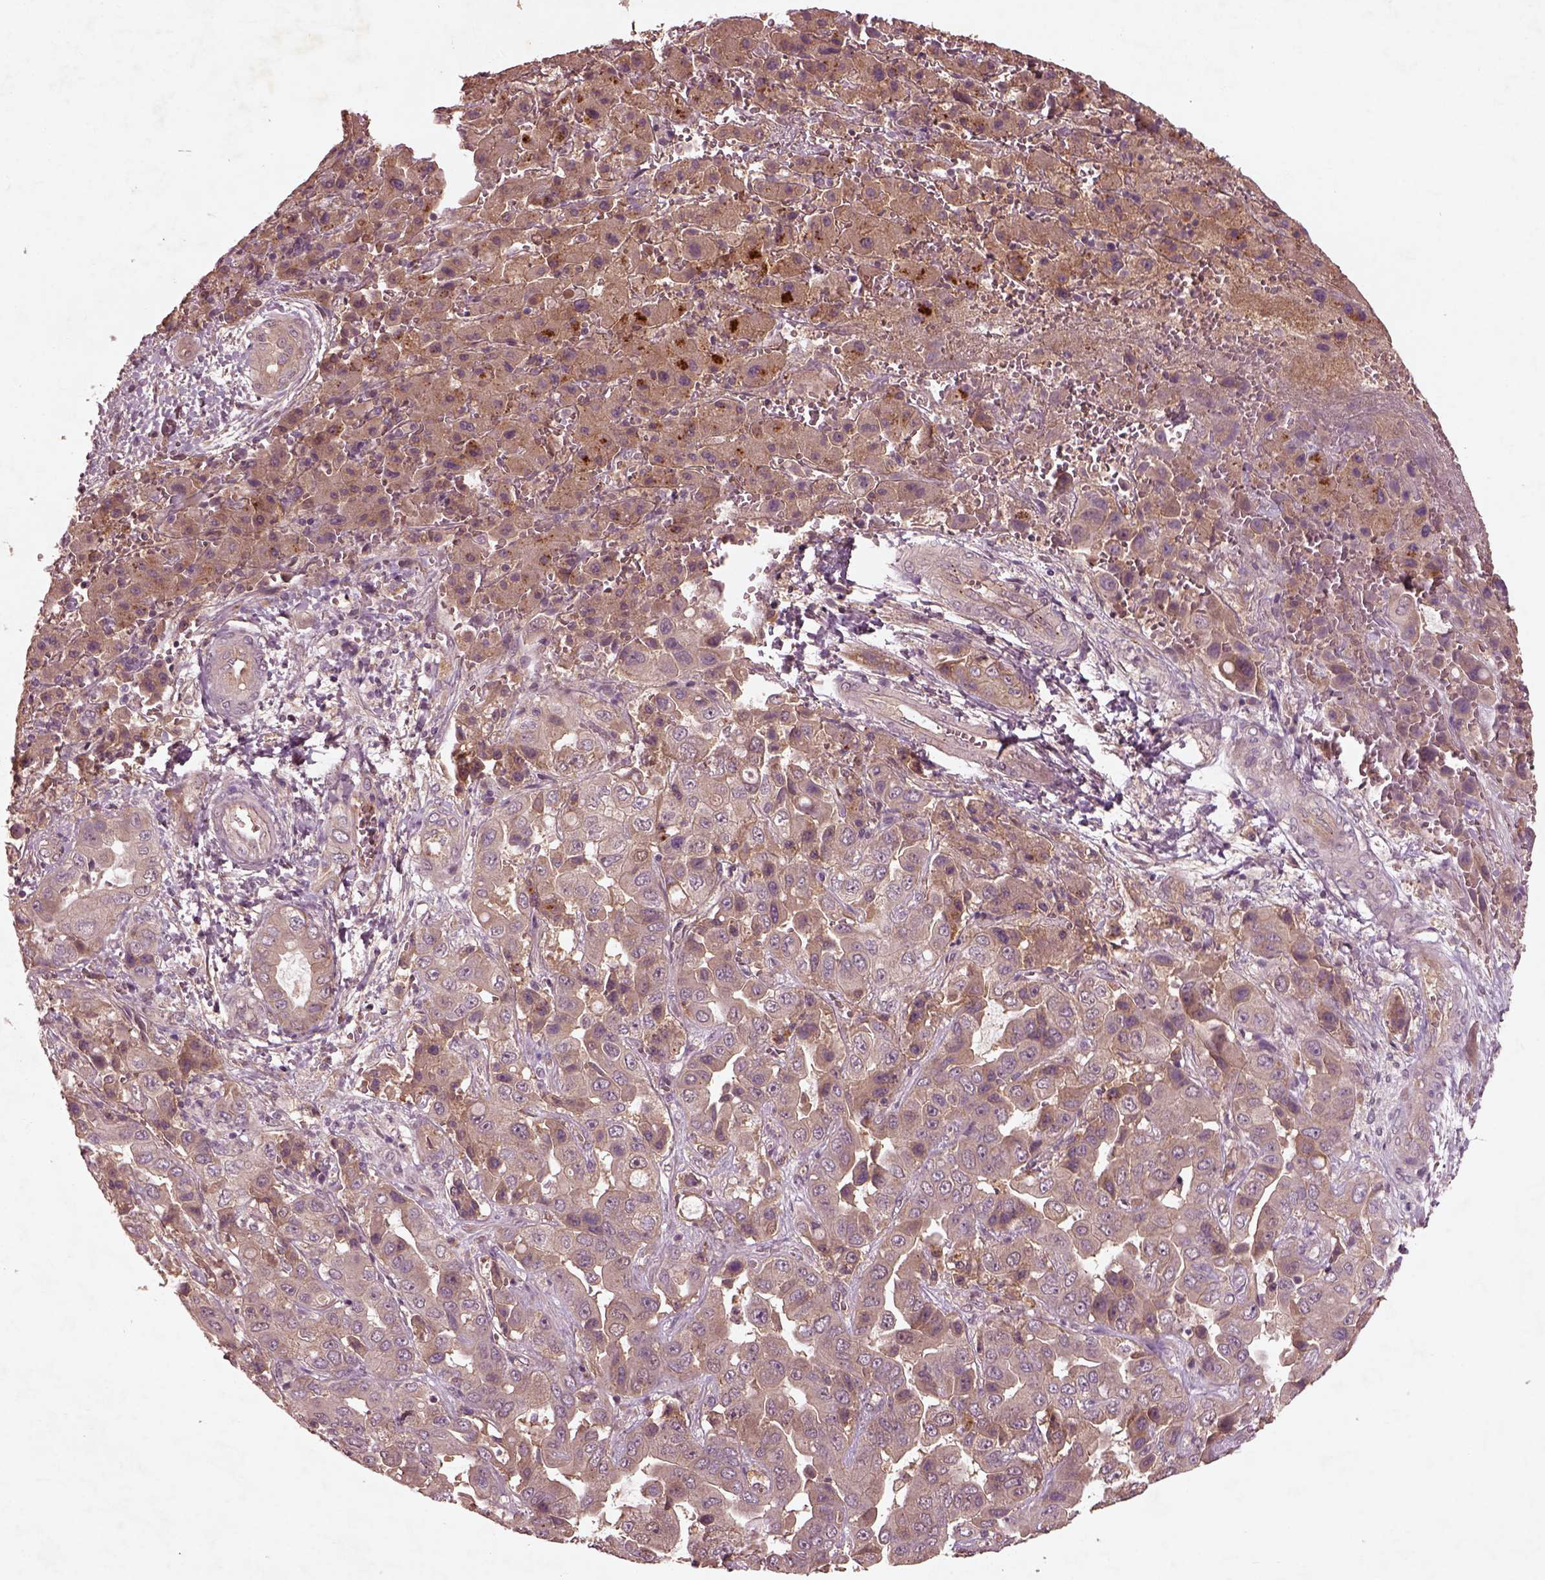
{"staining": {"intensity": "negative", "quantity": "none", "location": "none"}, "tissue": "liver cancer", "cell_type": "Tumor cells", "image_type": "cancer", "snomed": [{"axis": "morphology", "description": "Cholangiocarcinoma"}, {"axis": "topography", "description": "Liver"}], "caption": "Tumor cells show no significant positivity in cholangiocarcinoma (liver). (DAB IHC with hematoxylin counter stain).", "gene": "FAM234A", "patient": {"sex": "female", "age": 52}}